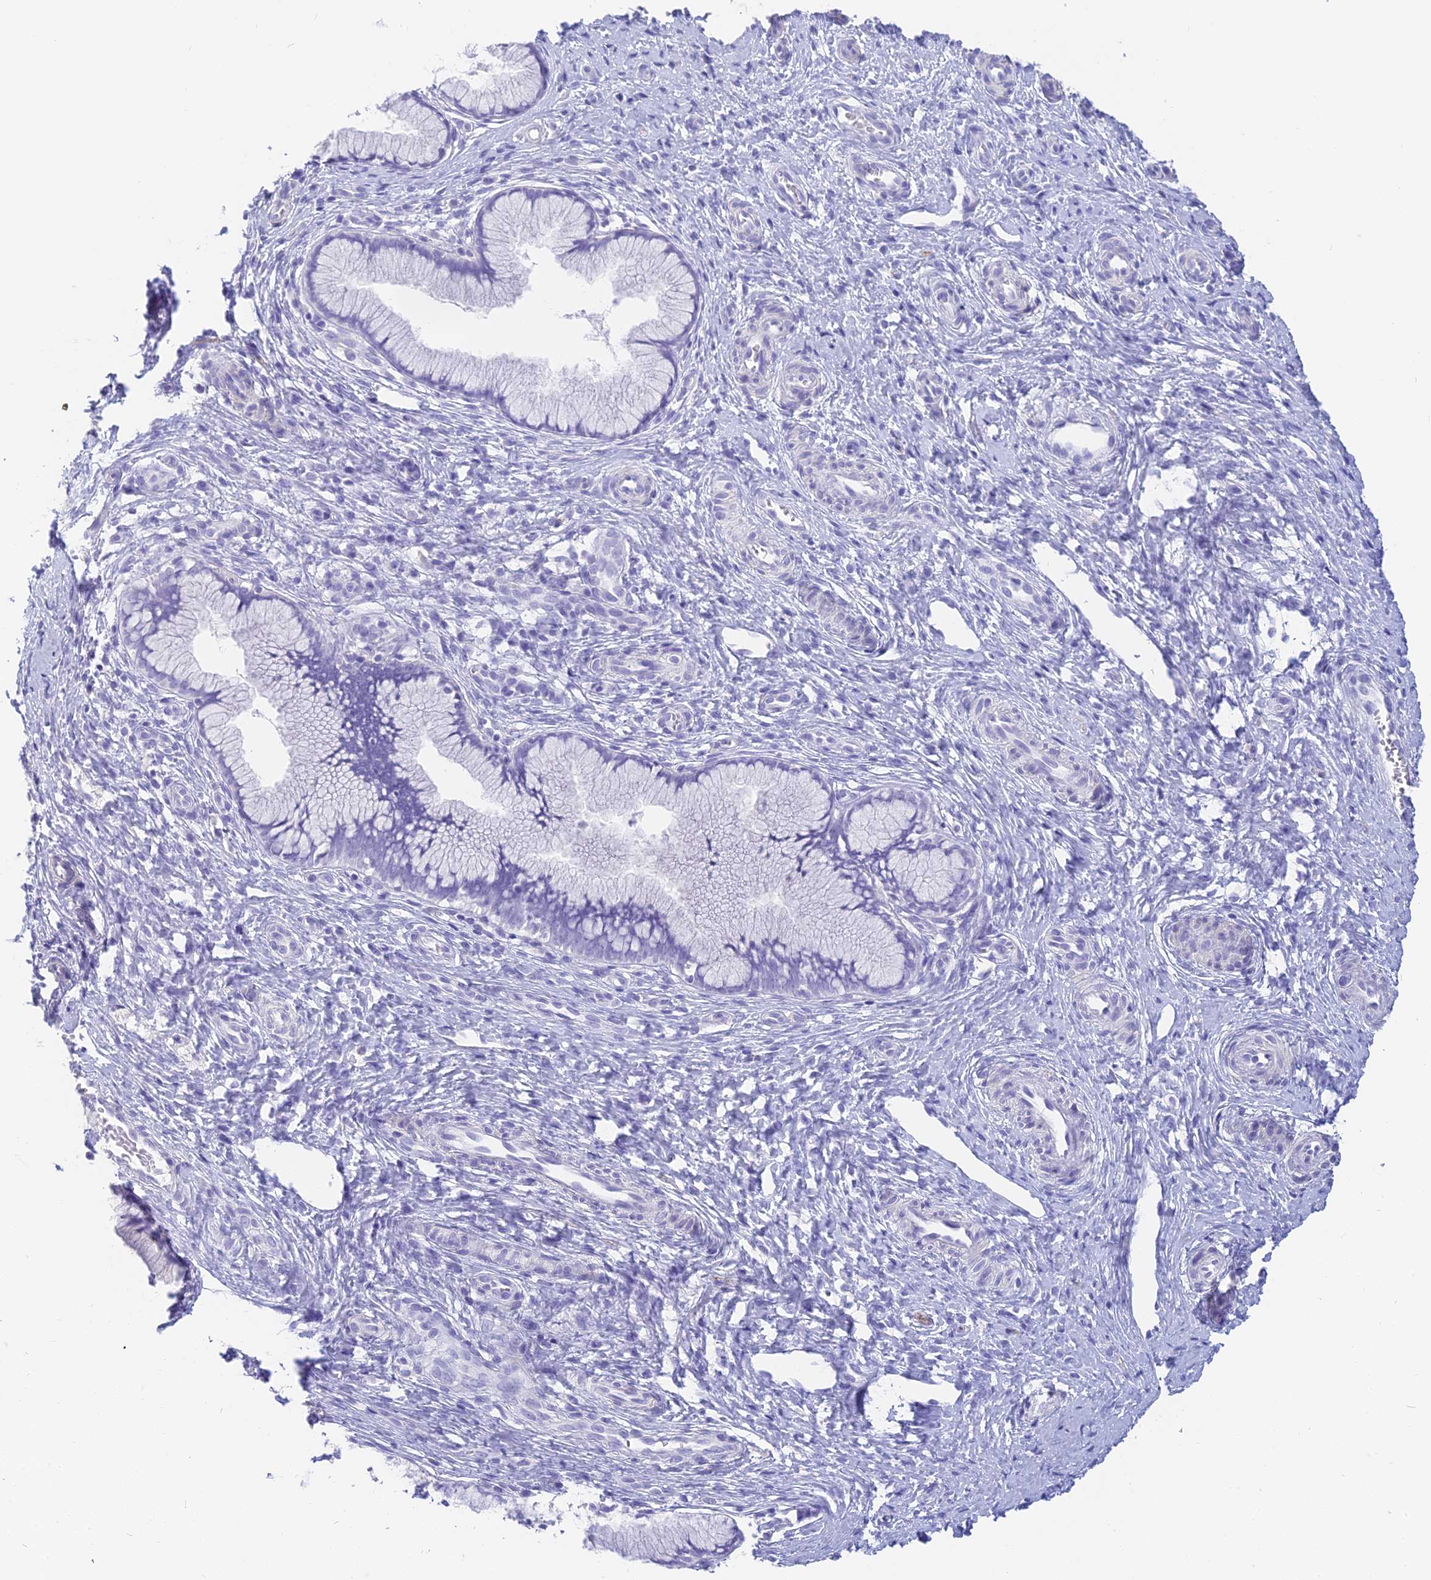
{"staining": {"intensity": "negative", "quantity": "none", "location": "none"}, "tissue": "cervix", "cell_type": "Glandular cells", "image_type": "normal", "snomed": [{"axis": "morphology", "description": "Normal tissue, NOS"}, {"axis": "topography", "description": "Cervix"}], "caption": "Immunohistochemistry of normal cervix reveals no staining in glandular cells.", "gene": "SLC36A2", "patient": {"sex": "female", "age": 36}}